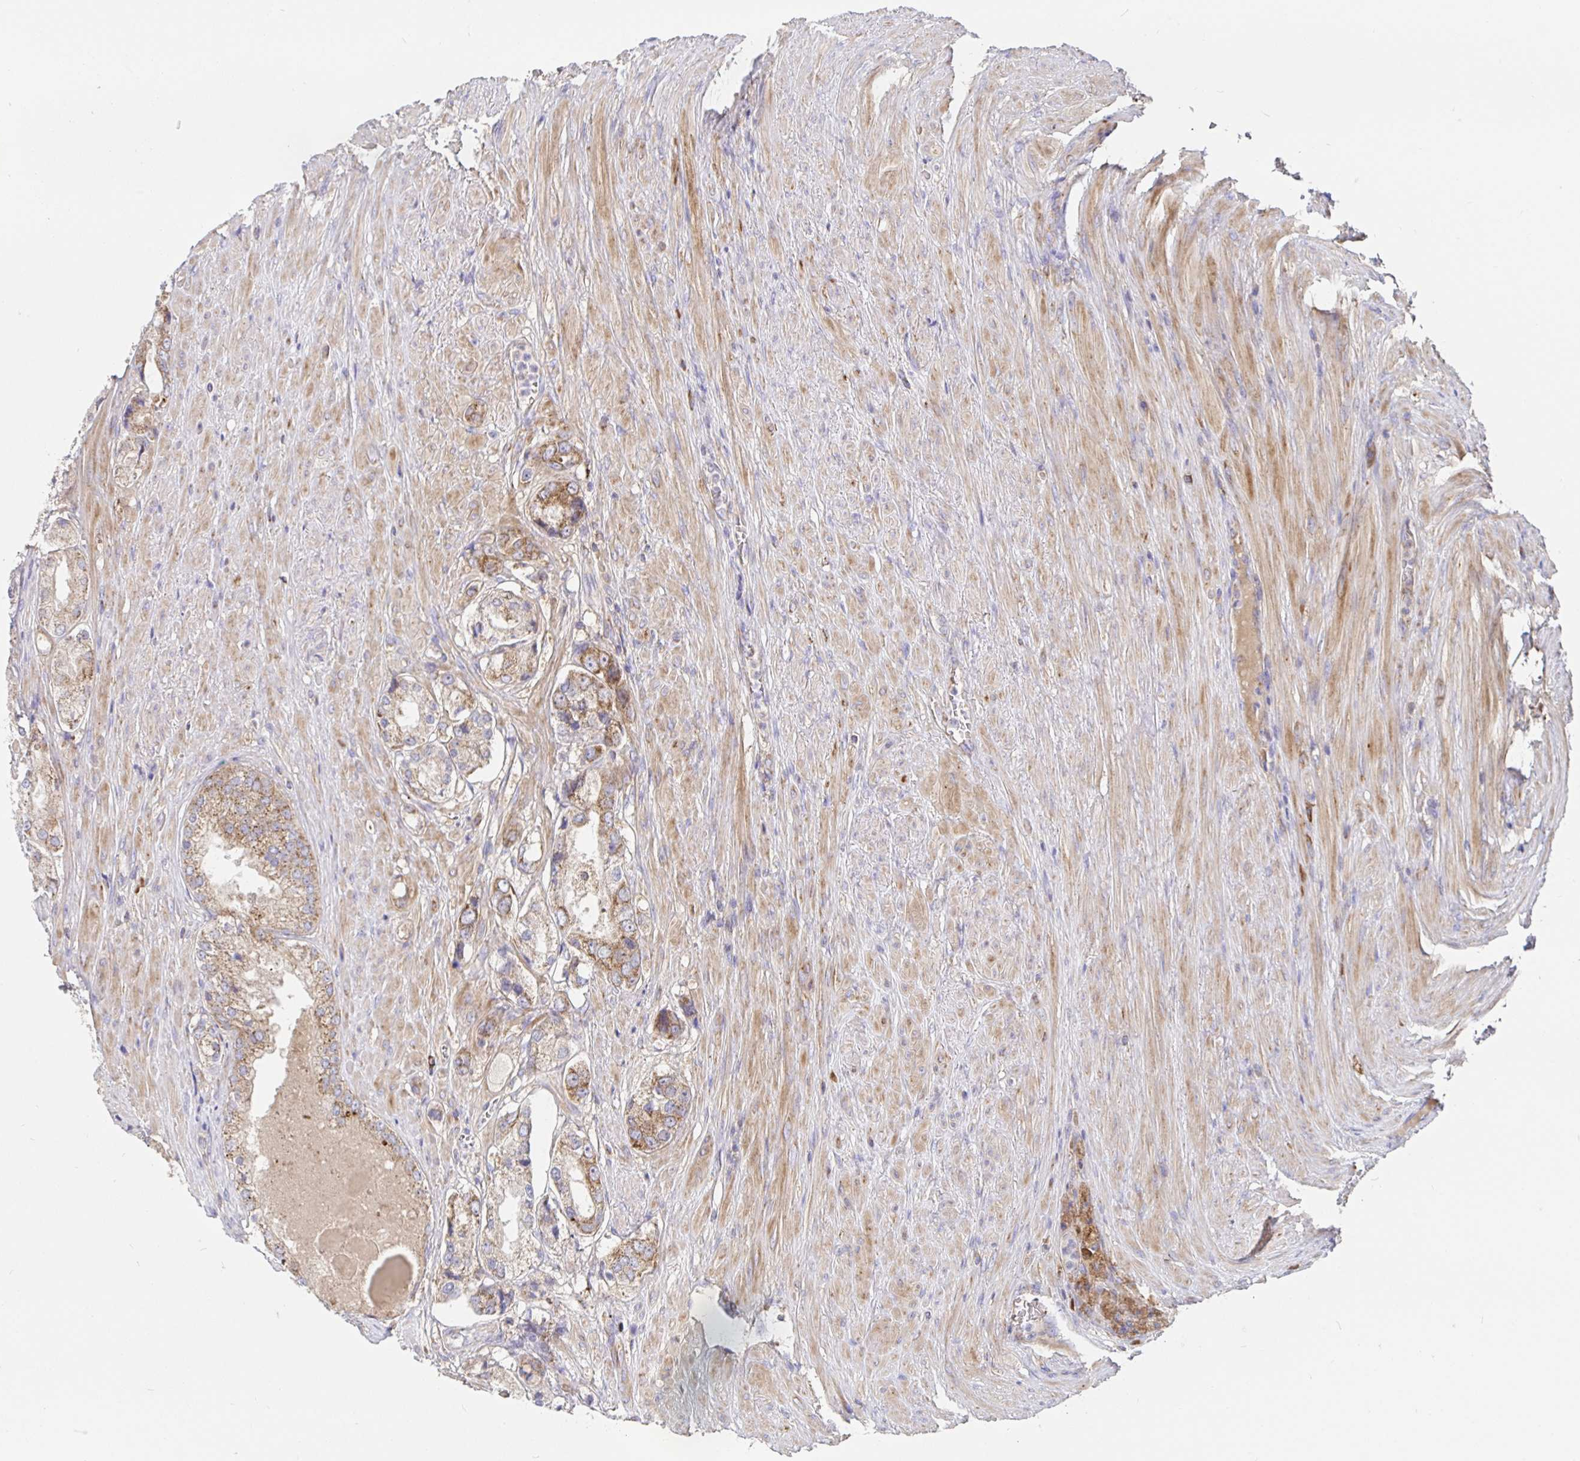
{"staining": {"intensity": "weak", "quantity": "25%-75%", "location": "cytoplasmic/membranous"}, "tissue": "prostate cancer", "cell_type": "Tumor cells", "image_type": "cancer", "snomed": [{"axis": "morphology", "description": "Adenocarcinoma, Low grade"}, {"axis": "topography", "description": "Prostate"}], "caption": "Immunohistochemical staining of human prostate low-grade adenocarcinoma reveals low levels of weak cytoplasmic/membranous staining in about 25%-75% of tumor cells.", "gene": "PRDX3", "patient": {"sex": "male", "age": 68}}